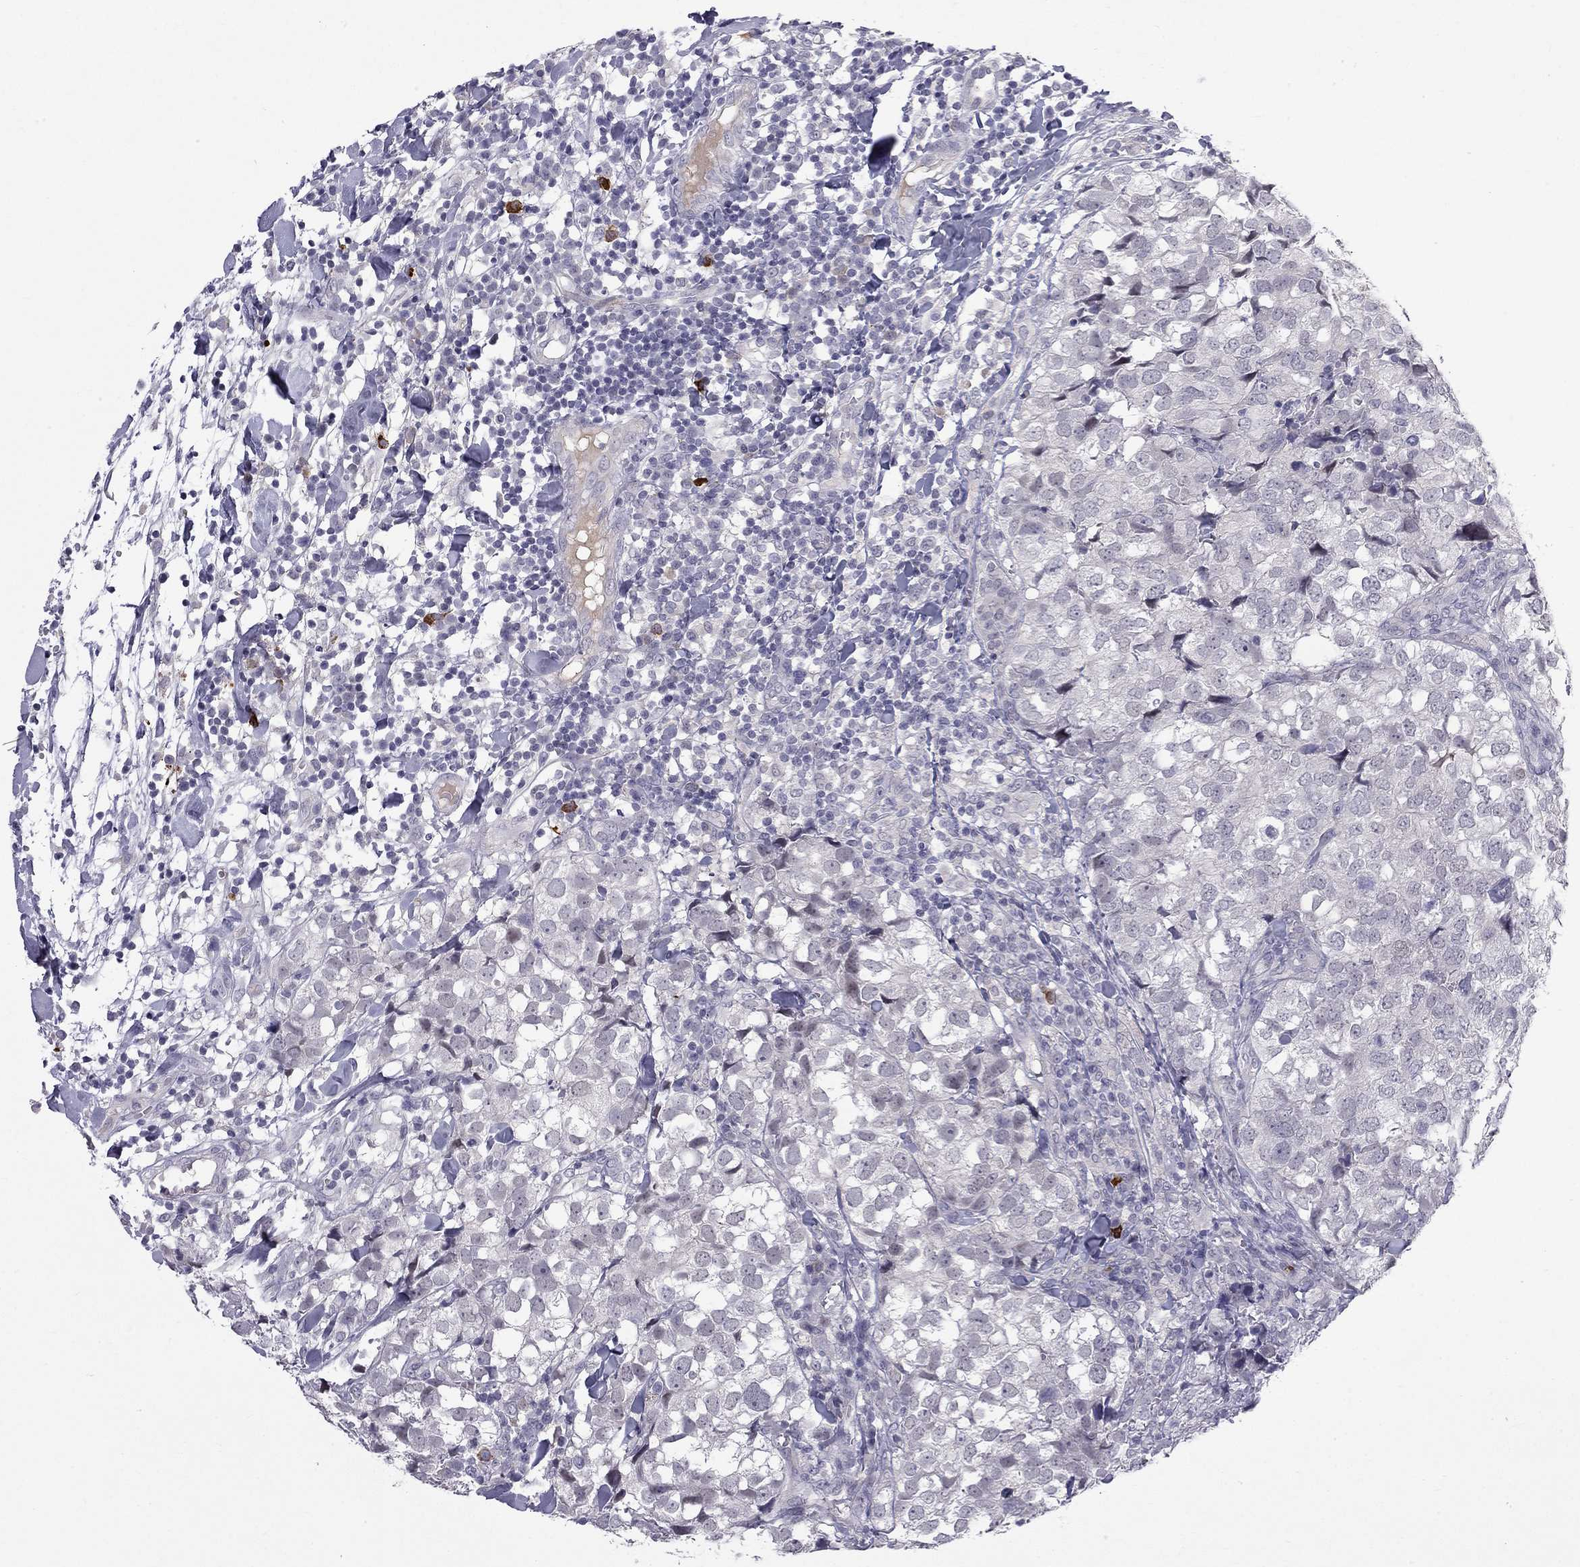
{"staining": {"intensity": "negative", "quantity": "none", "location": "none"}, "tissue": "breast cancer", "cell_type": "Tumor cells", "image_type": "cancer", "snomed": [{"axis": "morphology", "description": "Duct carcinoma"}, {"axis": "topography", "description": "Breast"}], "caption": "This is an immunohistochemistry micrograph of breast cancer (invasive ductal carcinoma). There is no expression in tumor cells.", "gene": "RTL9", "patient": {"sex": "female", "age": 30}}